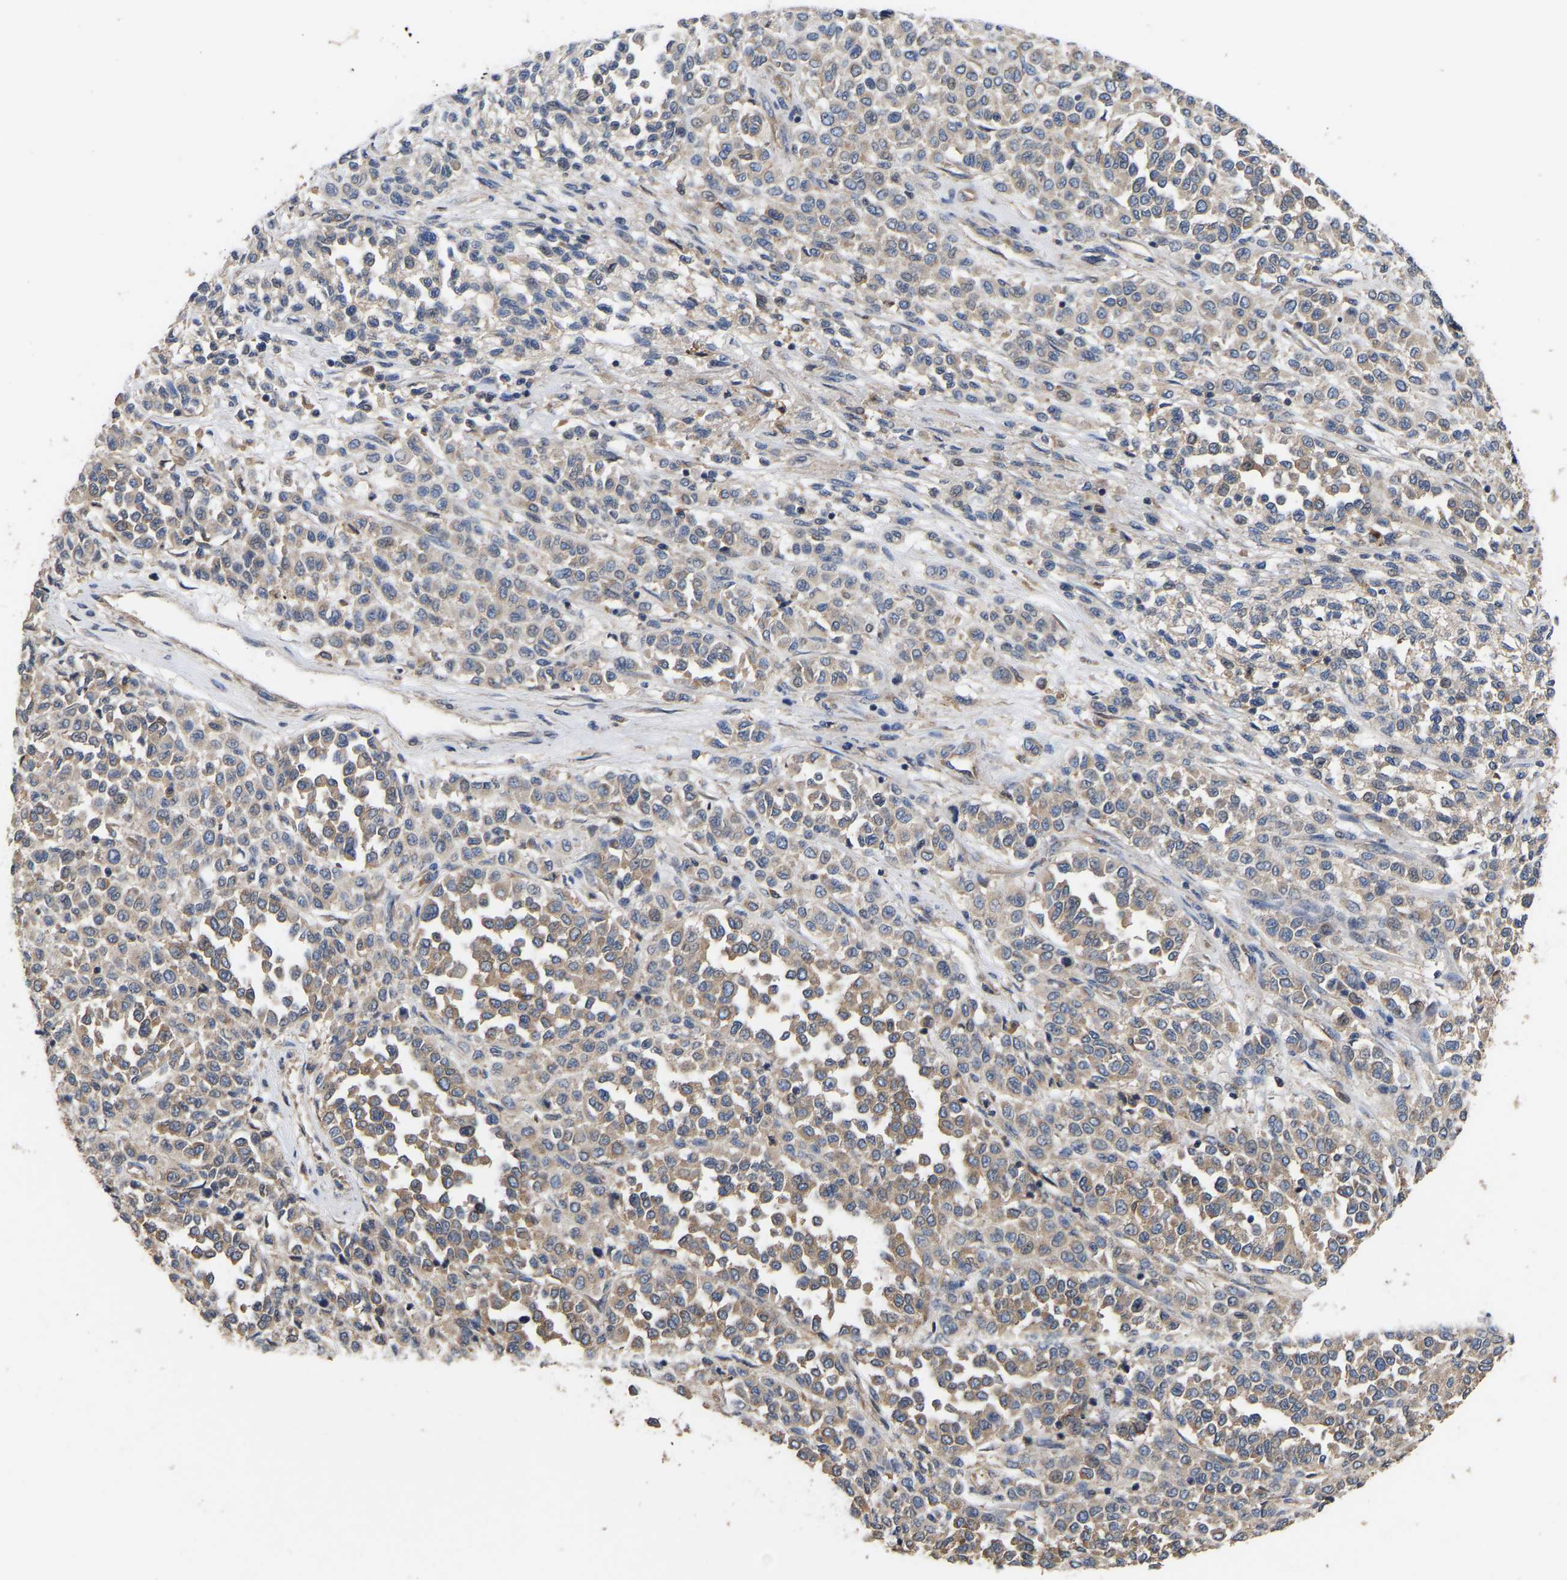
{"staining": {"intensity": "moderate", "quantity": ">75%", "location": "cytoplasmic/membranous"}, "tissue": "melanoma", "cell_type": "Tumor cells", "image_type": "cancer", "snomed": [{"axis": "morphology", "description": "Malignant melanoma, Metastatic site"}, {"axis": "topography", "description": "Pancreas"}], "caption": "High-power microscopy captured an IHC histopathology image of melanoma, revealing moderate cytoplasmic/membranous expression in approximately >75% of tumor cells.", "gene": "AIMP2", "patient": {"sex": "female", "age": 30}}